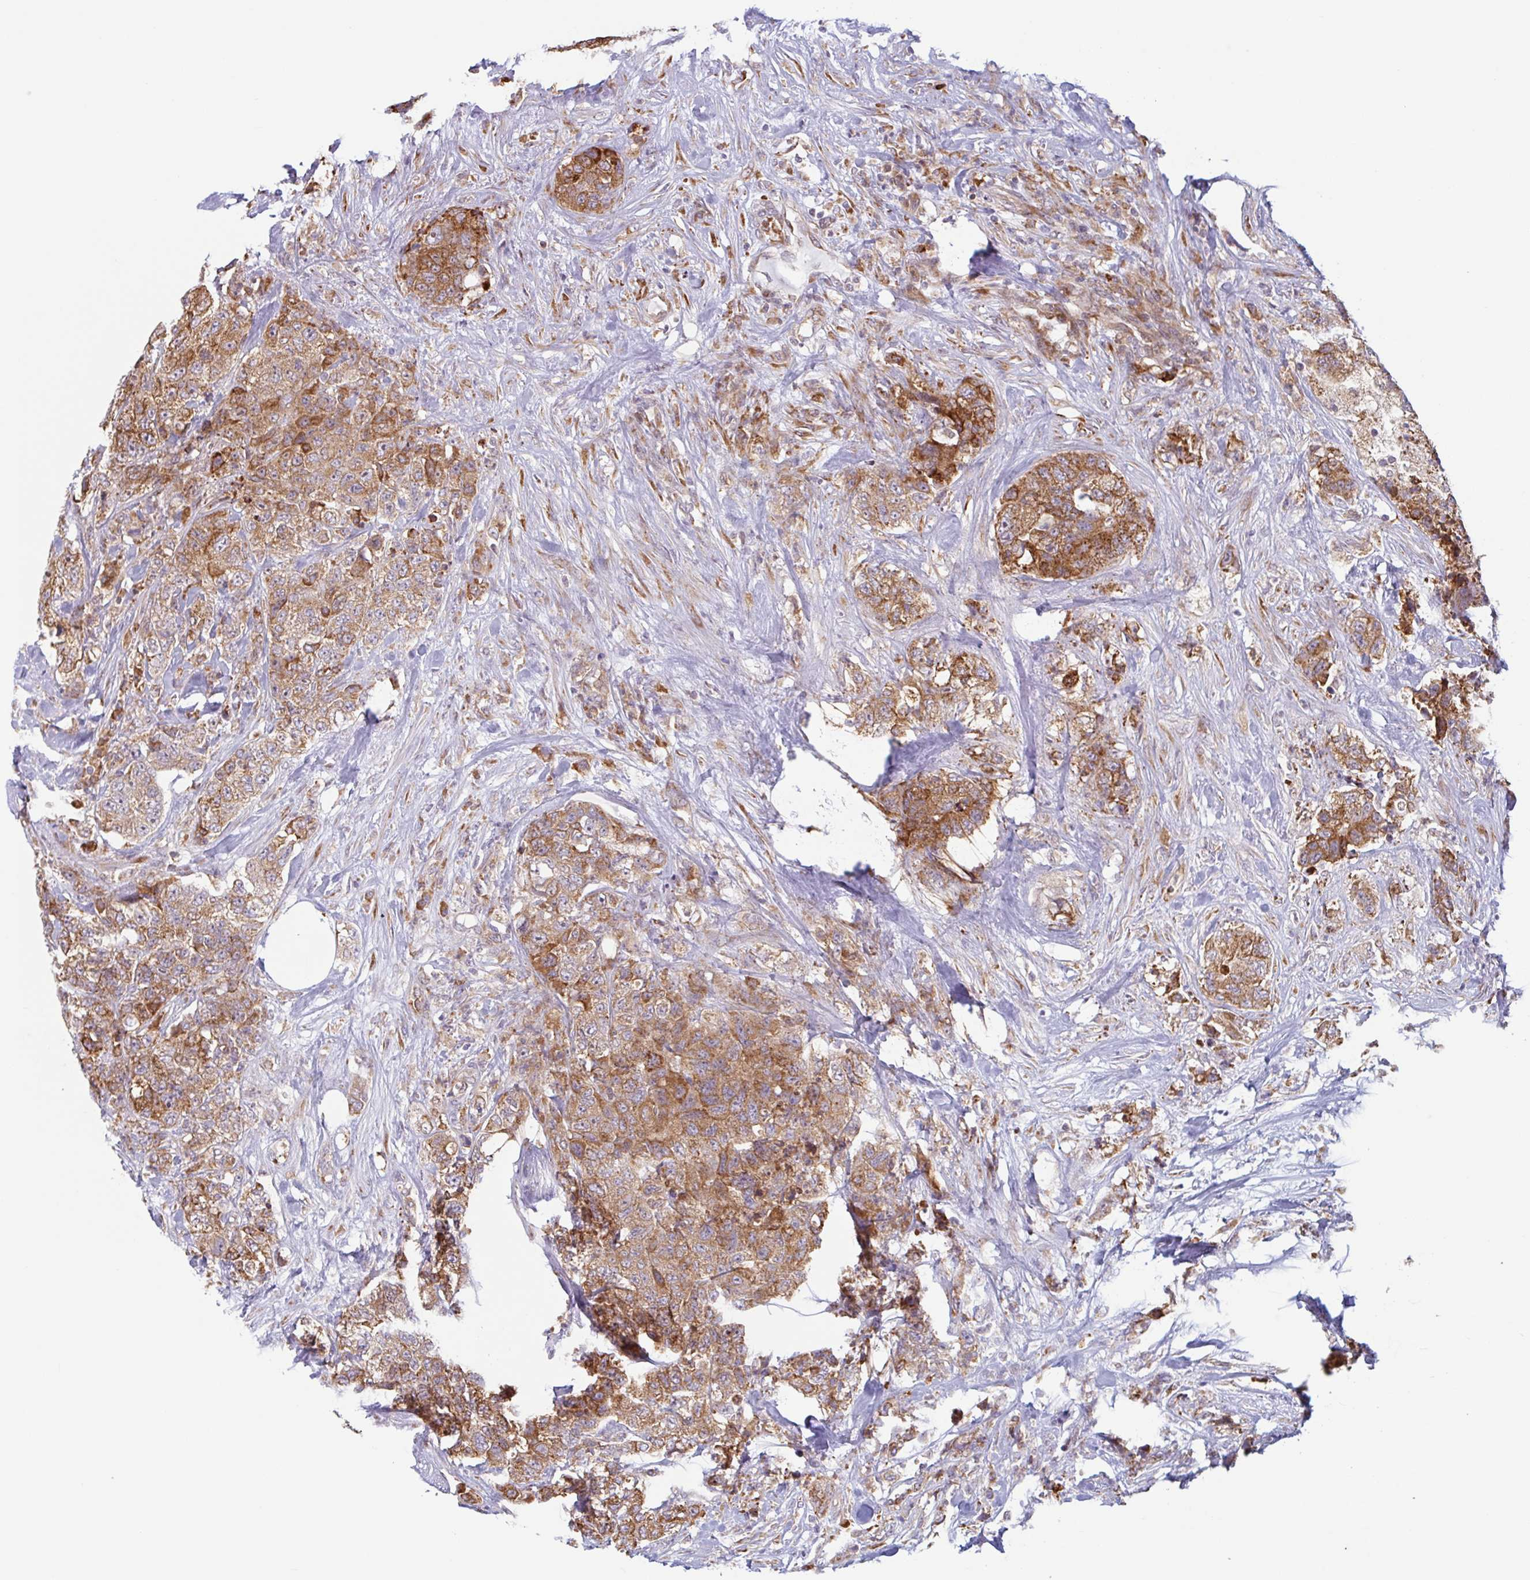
{"staining": {"intensity": "moderate", "quantity": ">75%", "location": "cytoplasmic/membranous"}, "tissue": "urothelial cancer", "cell_type": "Tumor cells", "image_type": "cancer", "snomed": [{"axis": "morphology", "description": "Urothelial carcinoma, High grade"}, {"axis": "topography", "description": "Urinary bladder"}], "caption": "IHC staining of urothelial carcinoma (high-grade), which exhibits medium levels of moderate cytoplasmic/membranous staining in about >75% of tumor cells indicating moderate cytoplasmic/membranous protein positivity. The staining was performed using DAB (brown) for protein detection and nuclei were counterstained in hematoxylin (blue).", "gene": "RIT1", "patient": {"sex": "female", "age": 78}}